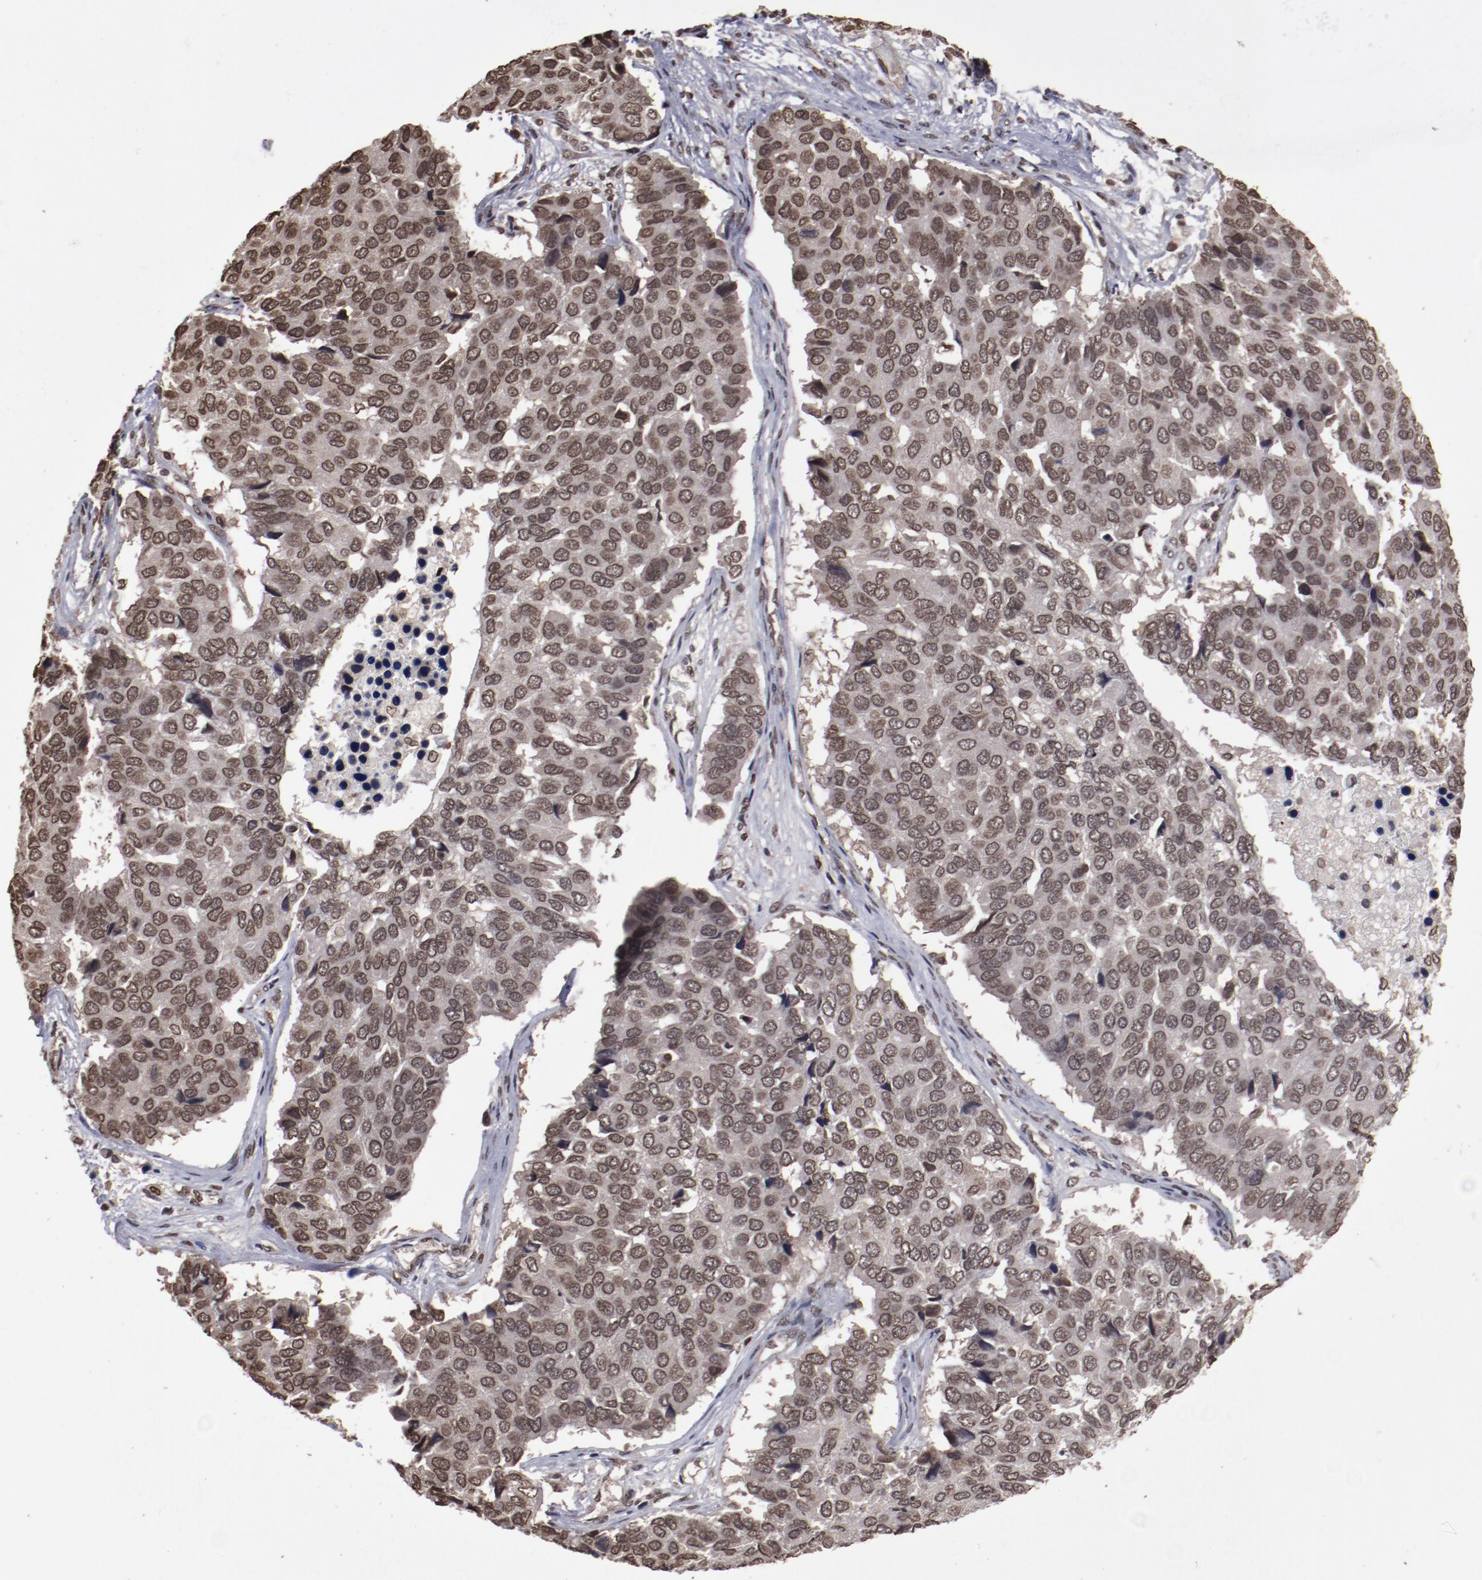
{"staining": {"intensity": "moderate", "quantity": ">75%", "location": "nuclear"}, "tissue": "pancreatic cancer", "cell_type": "Tumor cells", "image_type": "cancer", "snomed": [{"axis": "morphology", "description": "Adenocarcinoma, NOS"}, {"axis": "topography", "description": "Pancreas"}], "caption": "Protein expression analysis of human adenocarcinoma (pancreatic) reveals moderate nuclear positivity in about >75% of tumor cells. (Stains: DAB in brown, nuclei in blue, Microscopy: brightfield microscopy at high magnification).", "gene": "AKT1", "patient": {"sex": "male", "age": 50}}